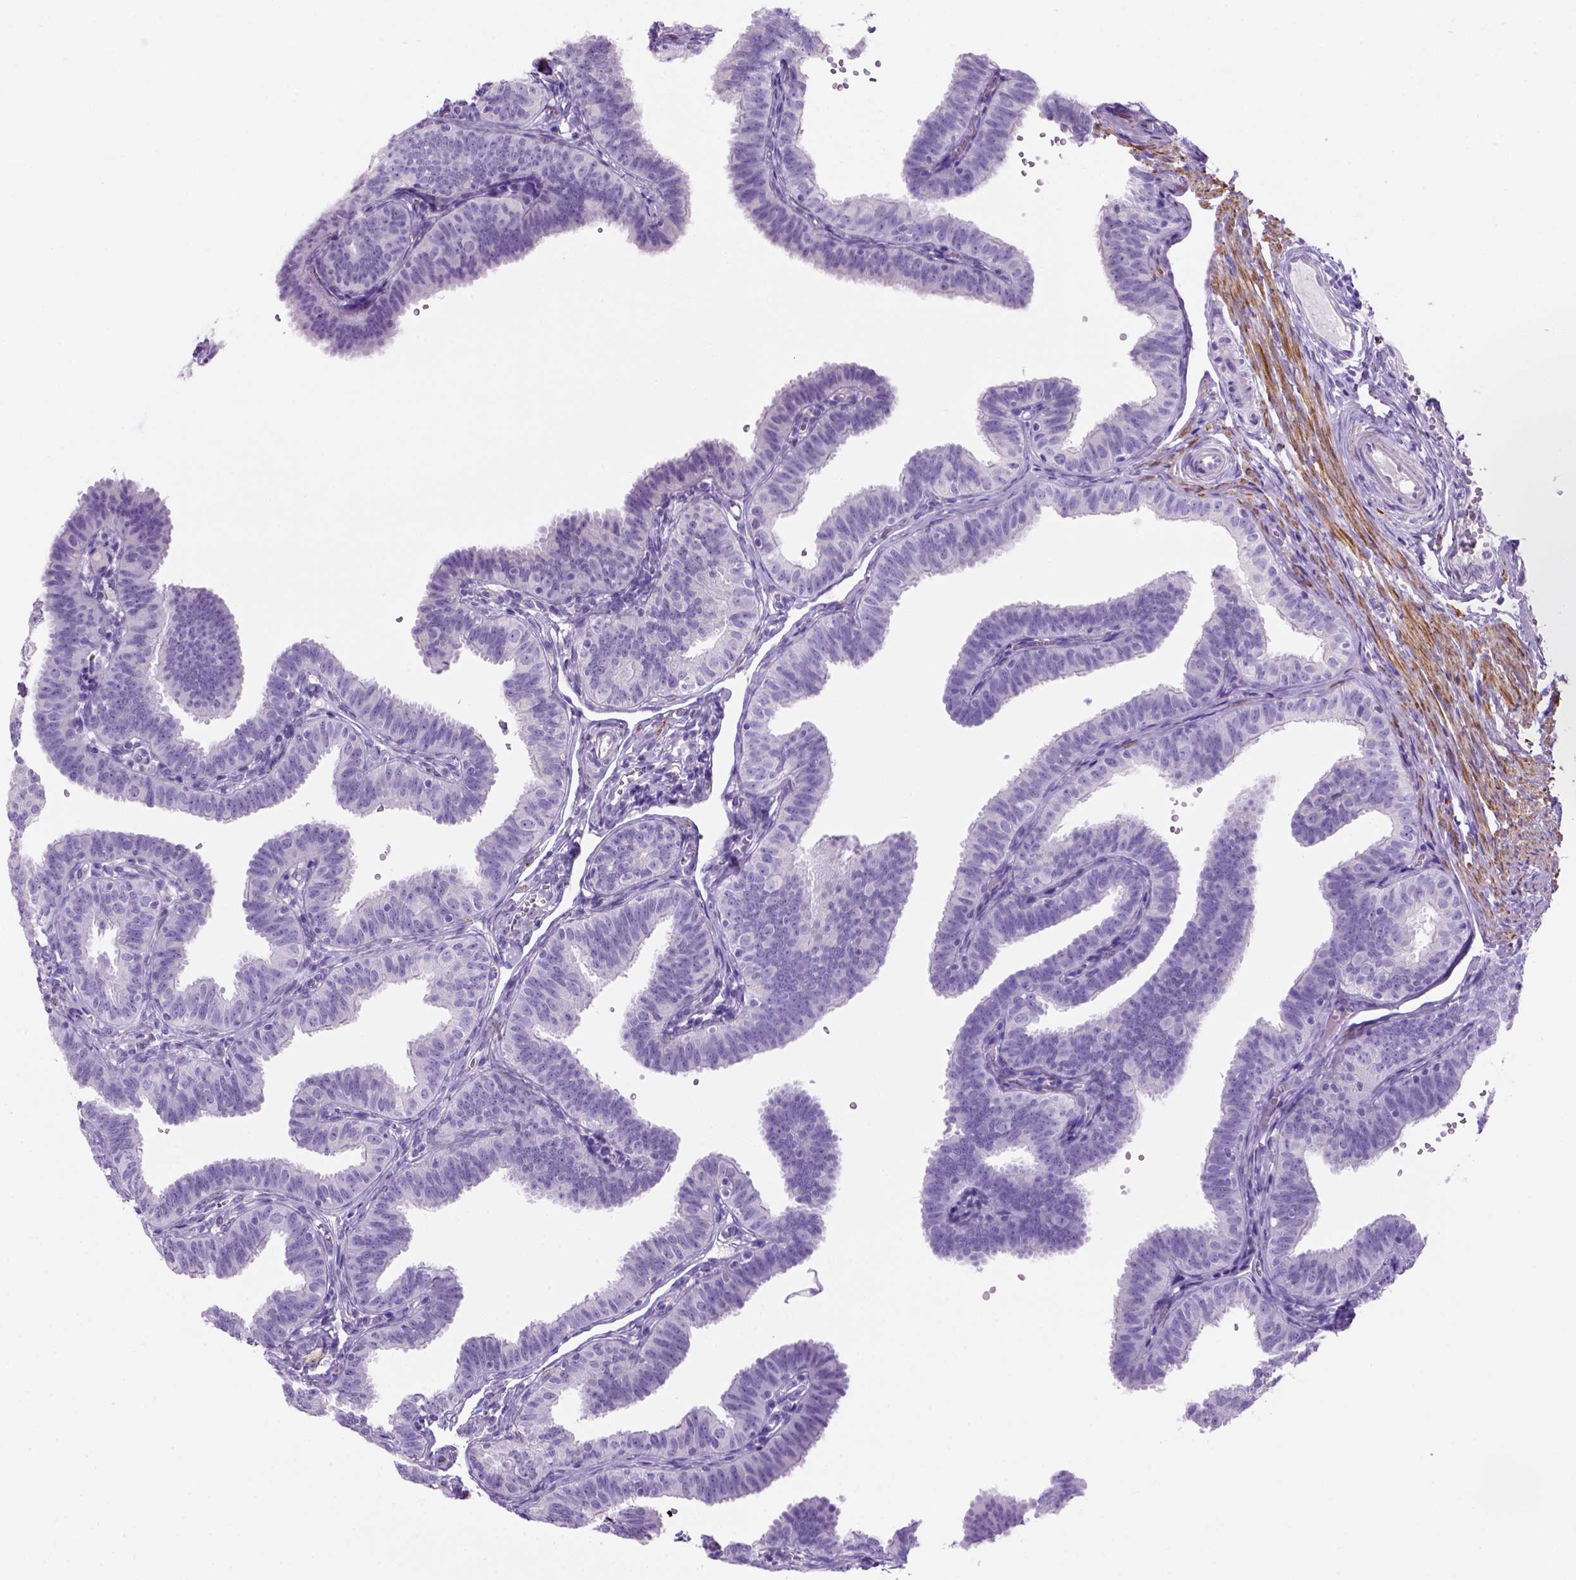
{"staining": {"intensity": "negative", "quantity": "none", "location": "none"}, "tissue": "fallopian tube", "cell_type": "Glandular cells", "image_type": "normal", "snomed": [{"axis": "morphology", "description": "Normal tissue, NOS"}, {"axis": "topography", "description": "Fallopian tube"}], "caption": "This is an immunohistochemistry image of normal human fallopian tube. There is no staining in glandular cells.", "gene": "ARHGEF33", "patient": {"sex": "female", "age": 25}}